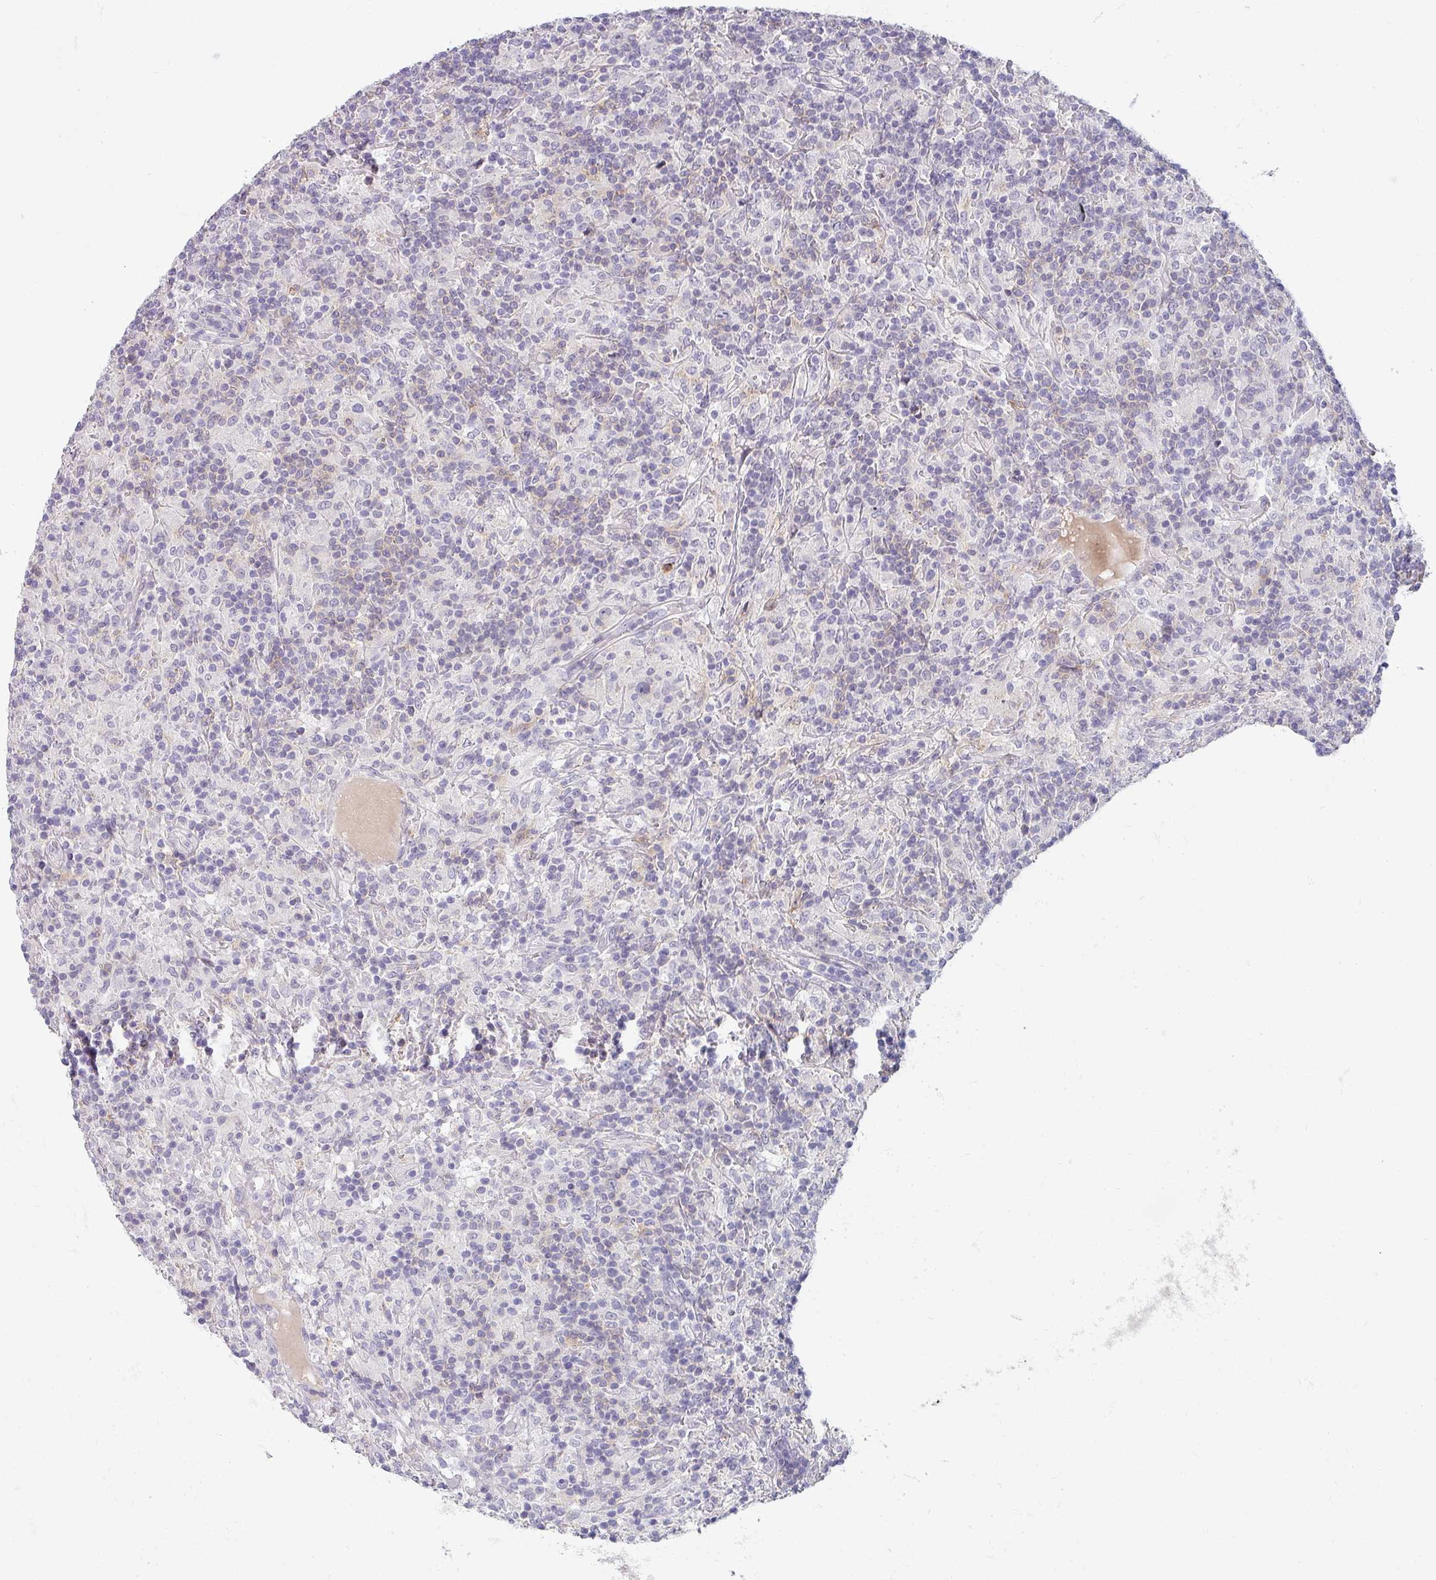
{"staining": {"intensity": "negative", "quantity": "none", "location": "none"}, "tissue": "lymphoma", "cell_type": "Tumor cells", "image_type": "cancer", "snomed": [{"axis": "morphology", "description": "Hodgkin's disease, NOS"}, {"axis": "topography", "description": "Lymph node"}], "caption": "Lymphoma stained for a protein using immunohistochemistry displays no expression tumor cells.", "gene": "BTLA", "patient": {"sex": "male", "age": 70}}